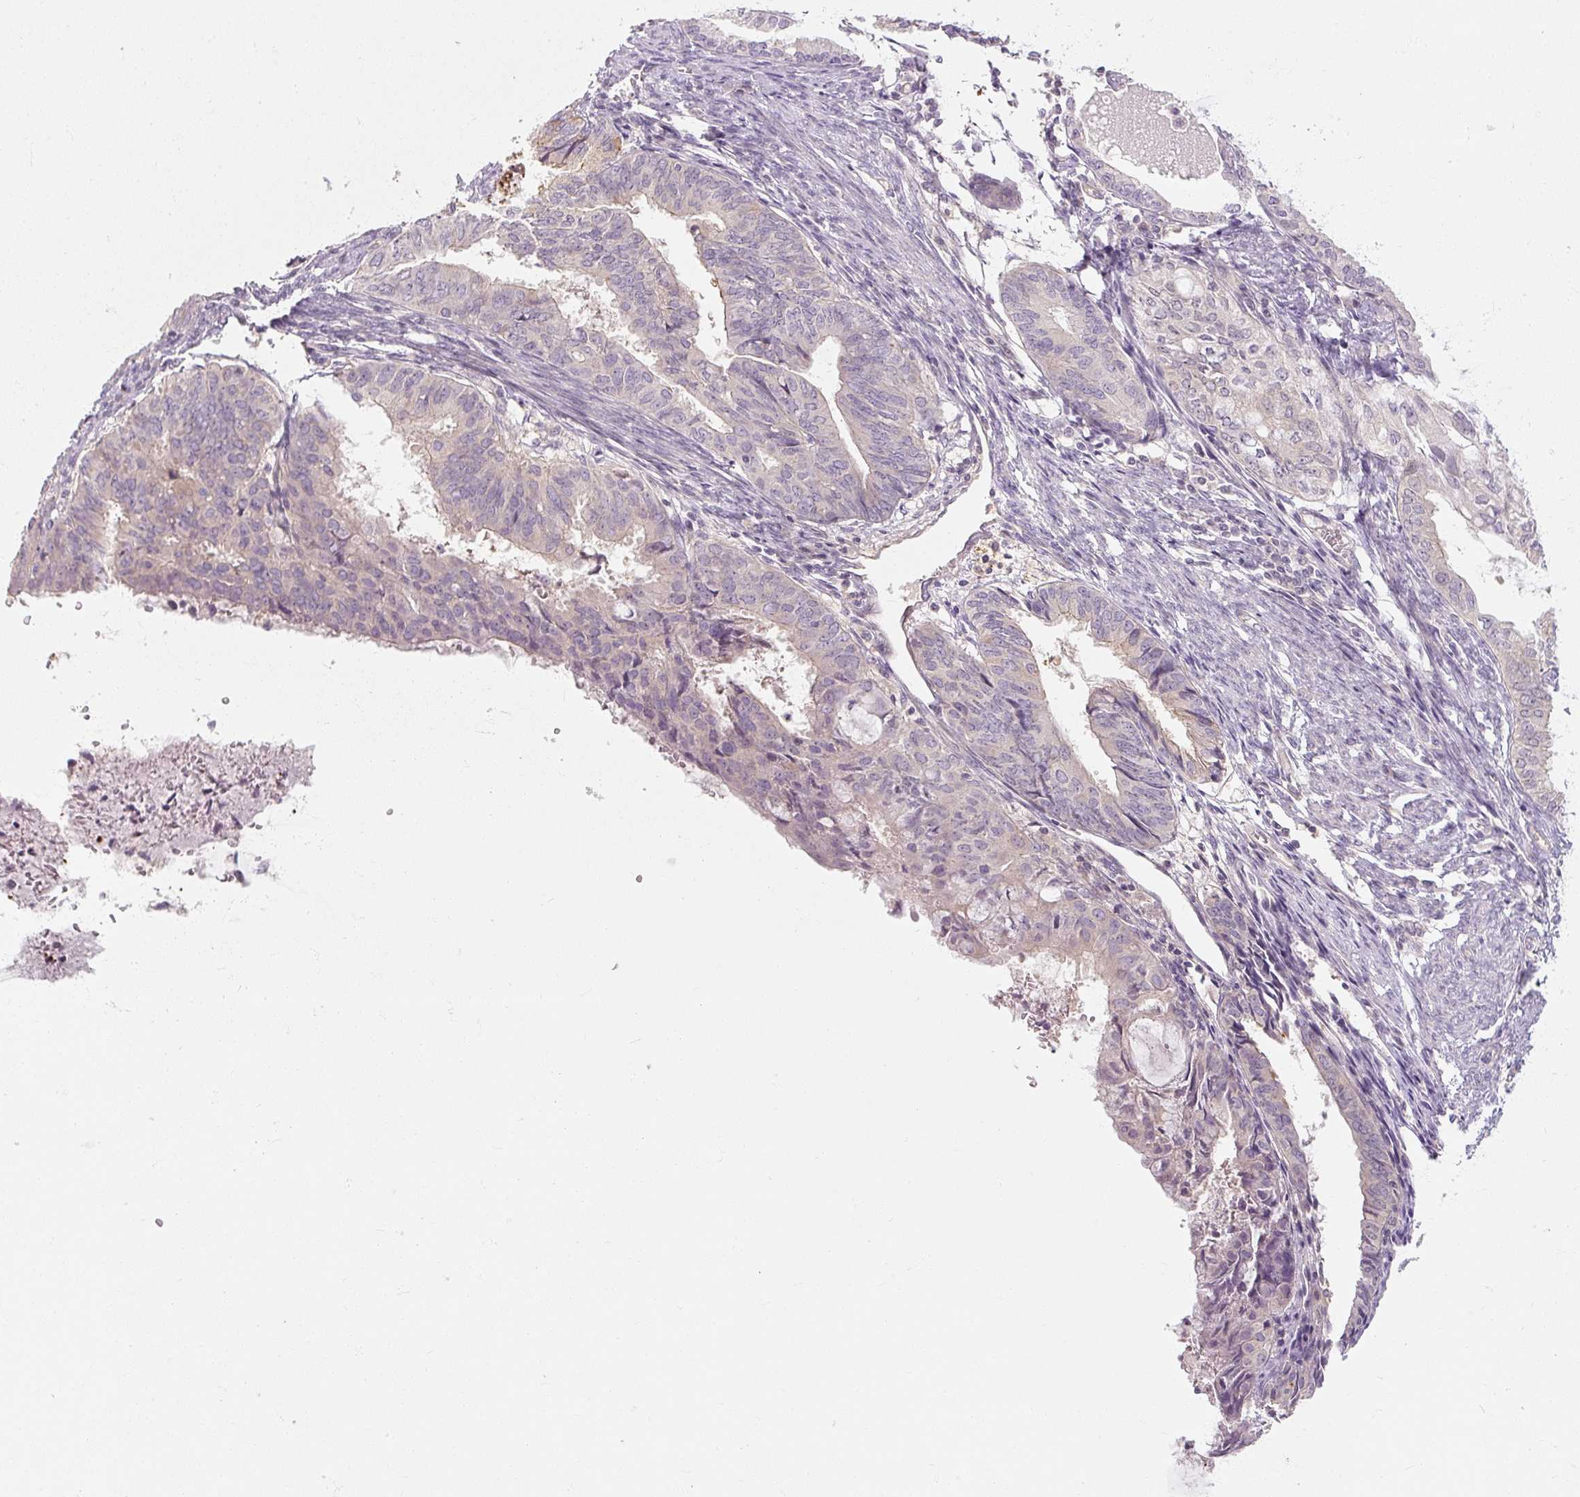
{"staining": {"intensity": "negative", "quantity": "none", "location": "none"}, "tissue": "endometrial cancer", "cell_type": "Tumor cells", "image_type": "cancer", "snomed": [{"axis": "morphology", "description": "Adenocarcinoma, NOS"}, {"axis": "topography", "description": "Endometrium"}], "caption": "Human endometrial cancer (adenocarcinoma) stained for a protein using immunohistochemistry reveals no expression in tumor cells.", "gene": "RB1CC1", "patient": {"sex": "female", "age": 86}}